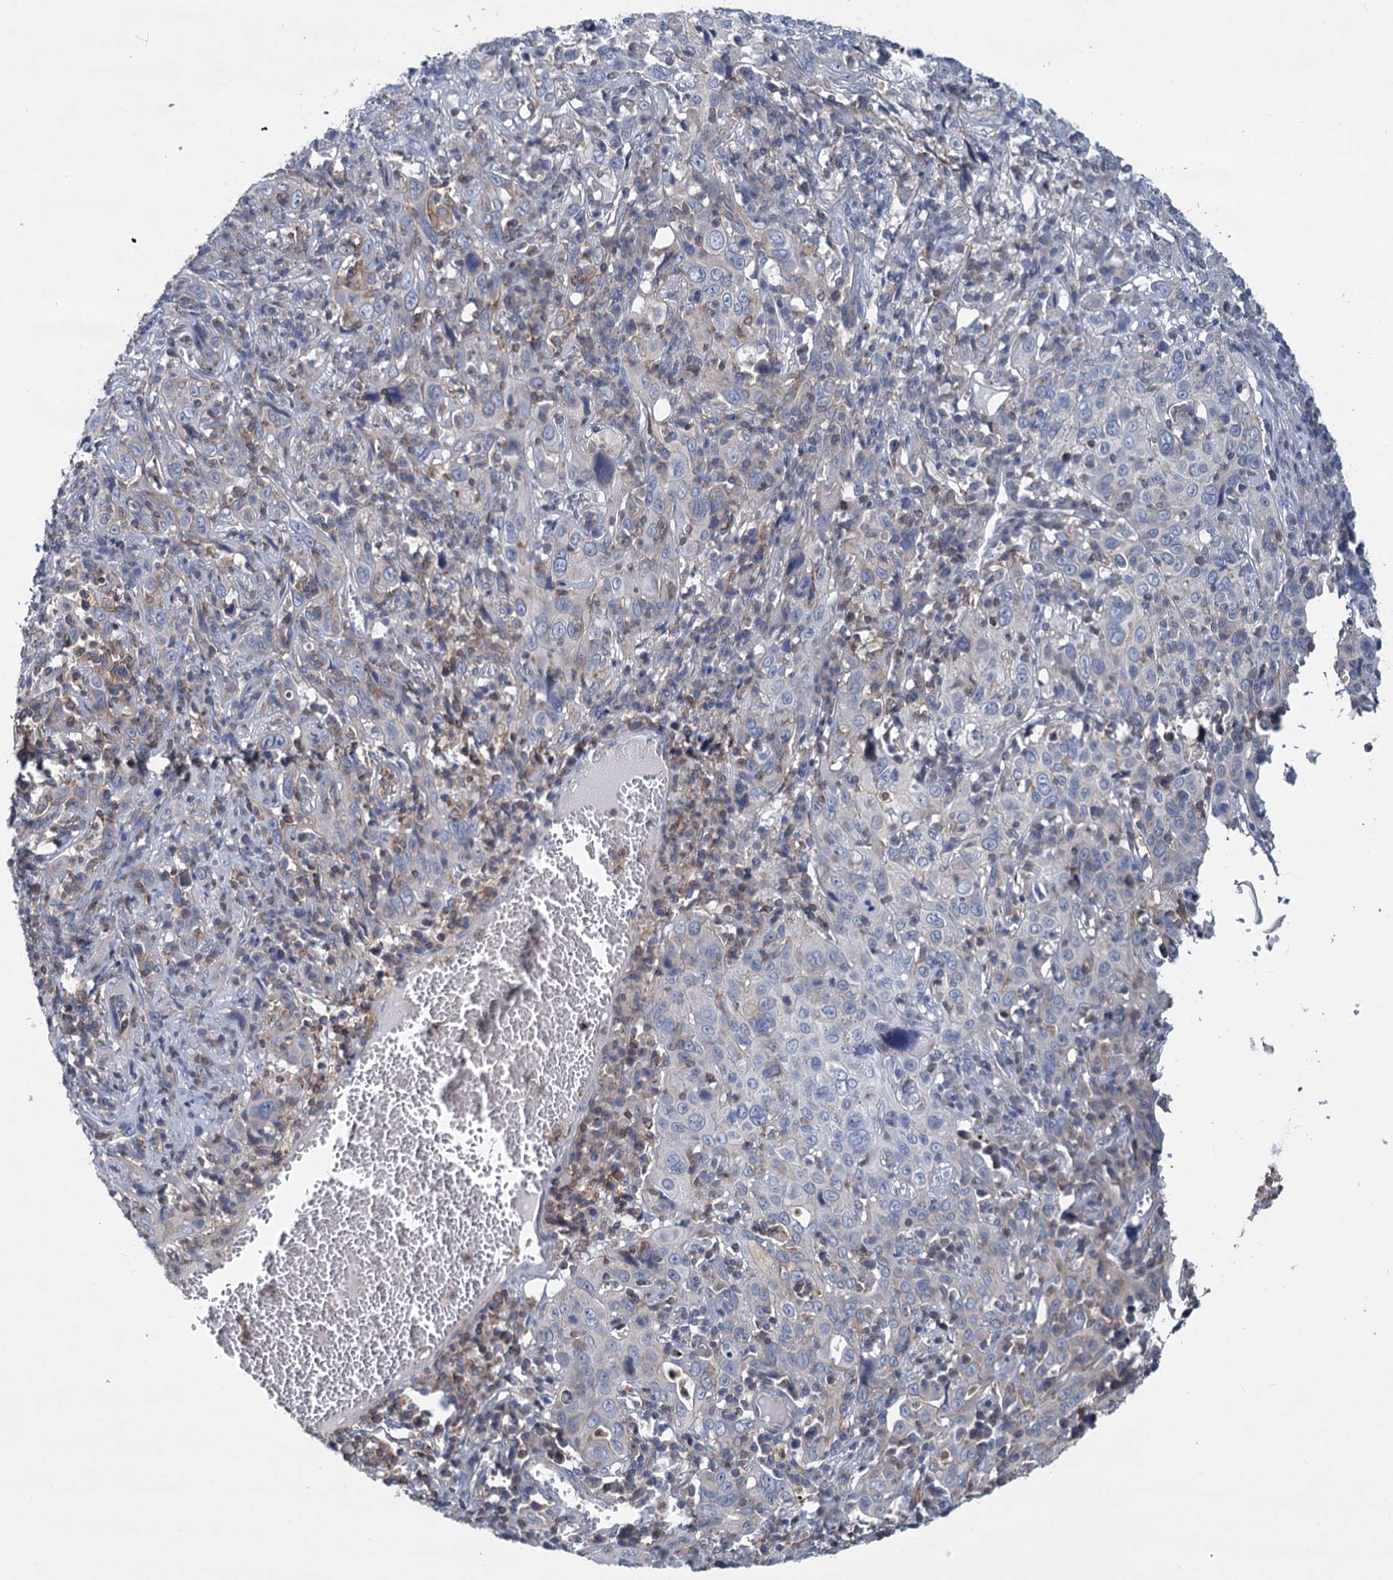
{"staining": {"intensity": "negative", "quantity": "none", "location": "none"}, "tissue": "cervical cancer", "cell_type": "Tumor cells", "image_type": "cancer", "snomed": [{"axis": "morphology", "description": "Squamous cell carcinoma, NOS"}, {"axis": "topography", "description": "Cervix"}], "caption": "Tumor cells show no significant staining in cervical cancer. (DAB (3,3'-diaminobenzidine) immunohistochemistry visualized using brightfield microscopy, high magnification).", "gene": "LRCH4", "patient": {"sex": "female", "age": 46}}